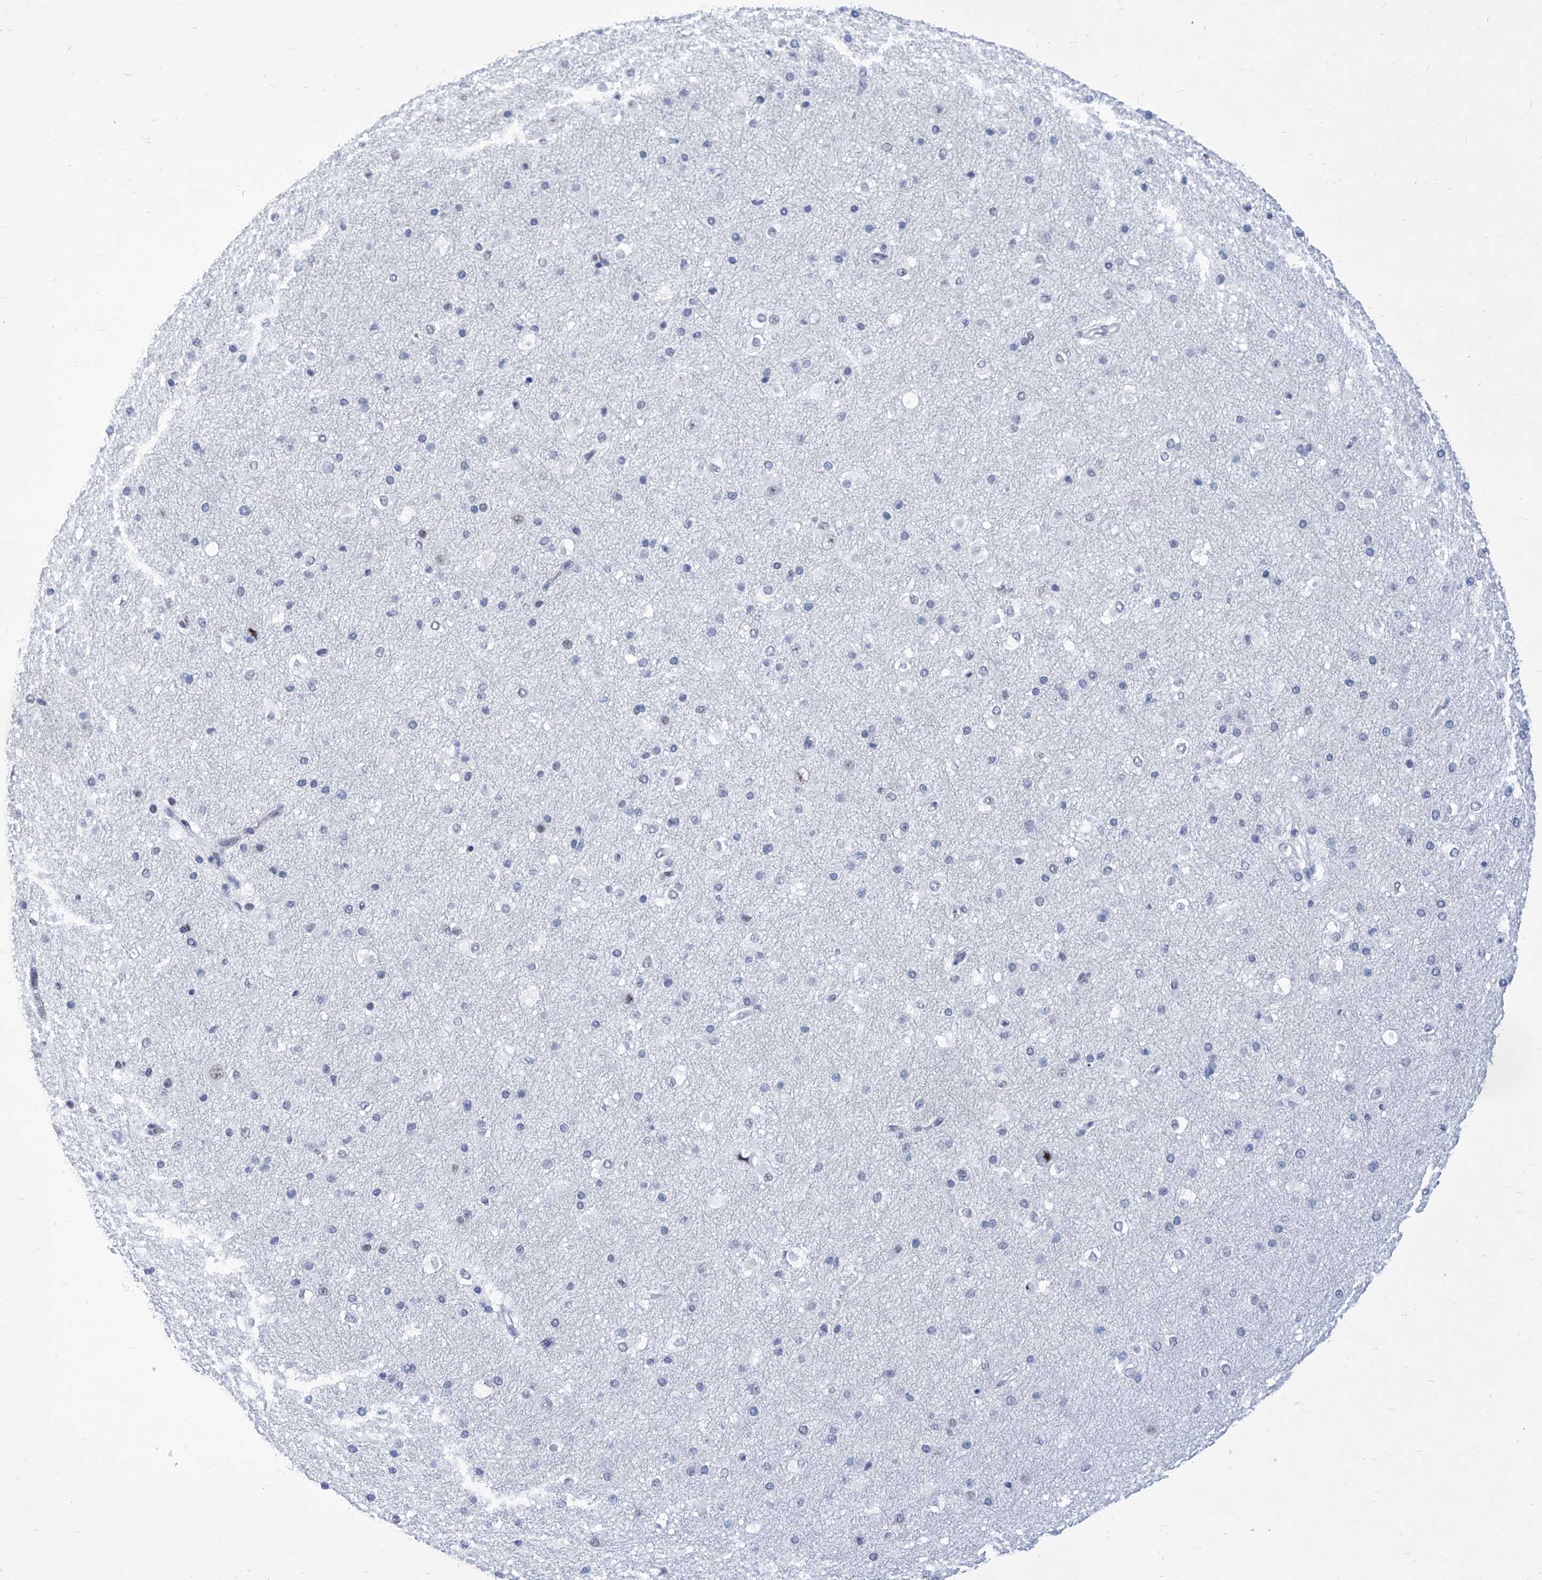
{"staining": {"intensity": "negative", "quantity": "none", "location": "none"}, "tissue": "cerebral cortex", "cell_type": "Endothelial cells", "image_type": "normal", "snomed": [{"axis": "morphology", "description": "Normal tissue, NOS"}, {"axis": "morphology", "description": "Developmental malformation"}, {"axis": "topography", "description": "Cerebral cortex"}], "caption": "Immunohistochemistry (IHC) photomicrograph of unremarkable cerebral cortex stained for a protein (brown), which exhibits no expression in endothelial cells.", "gene": "SART1", "patient": {"sex": "female", "age": 30}}